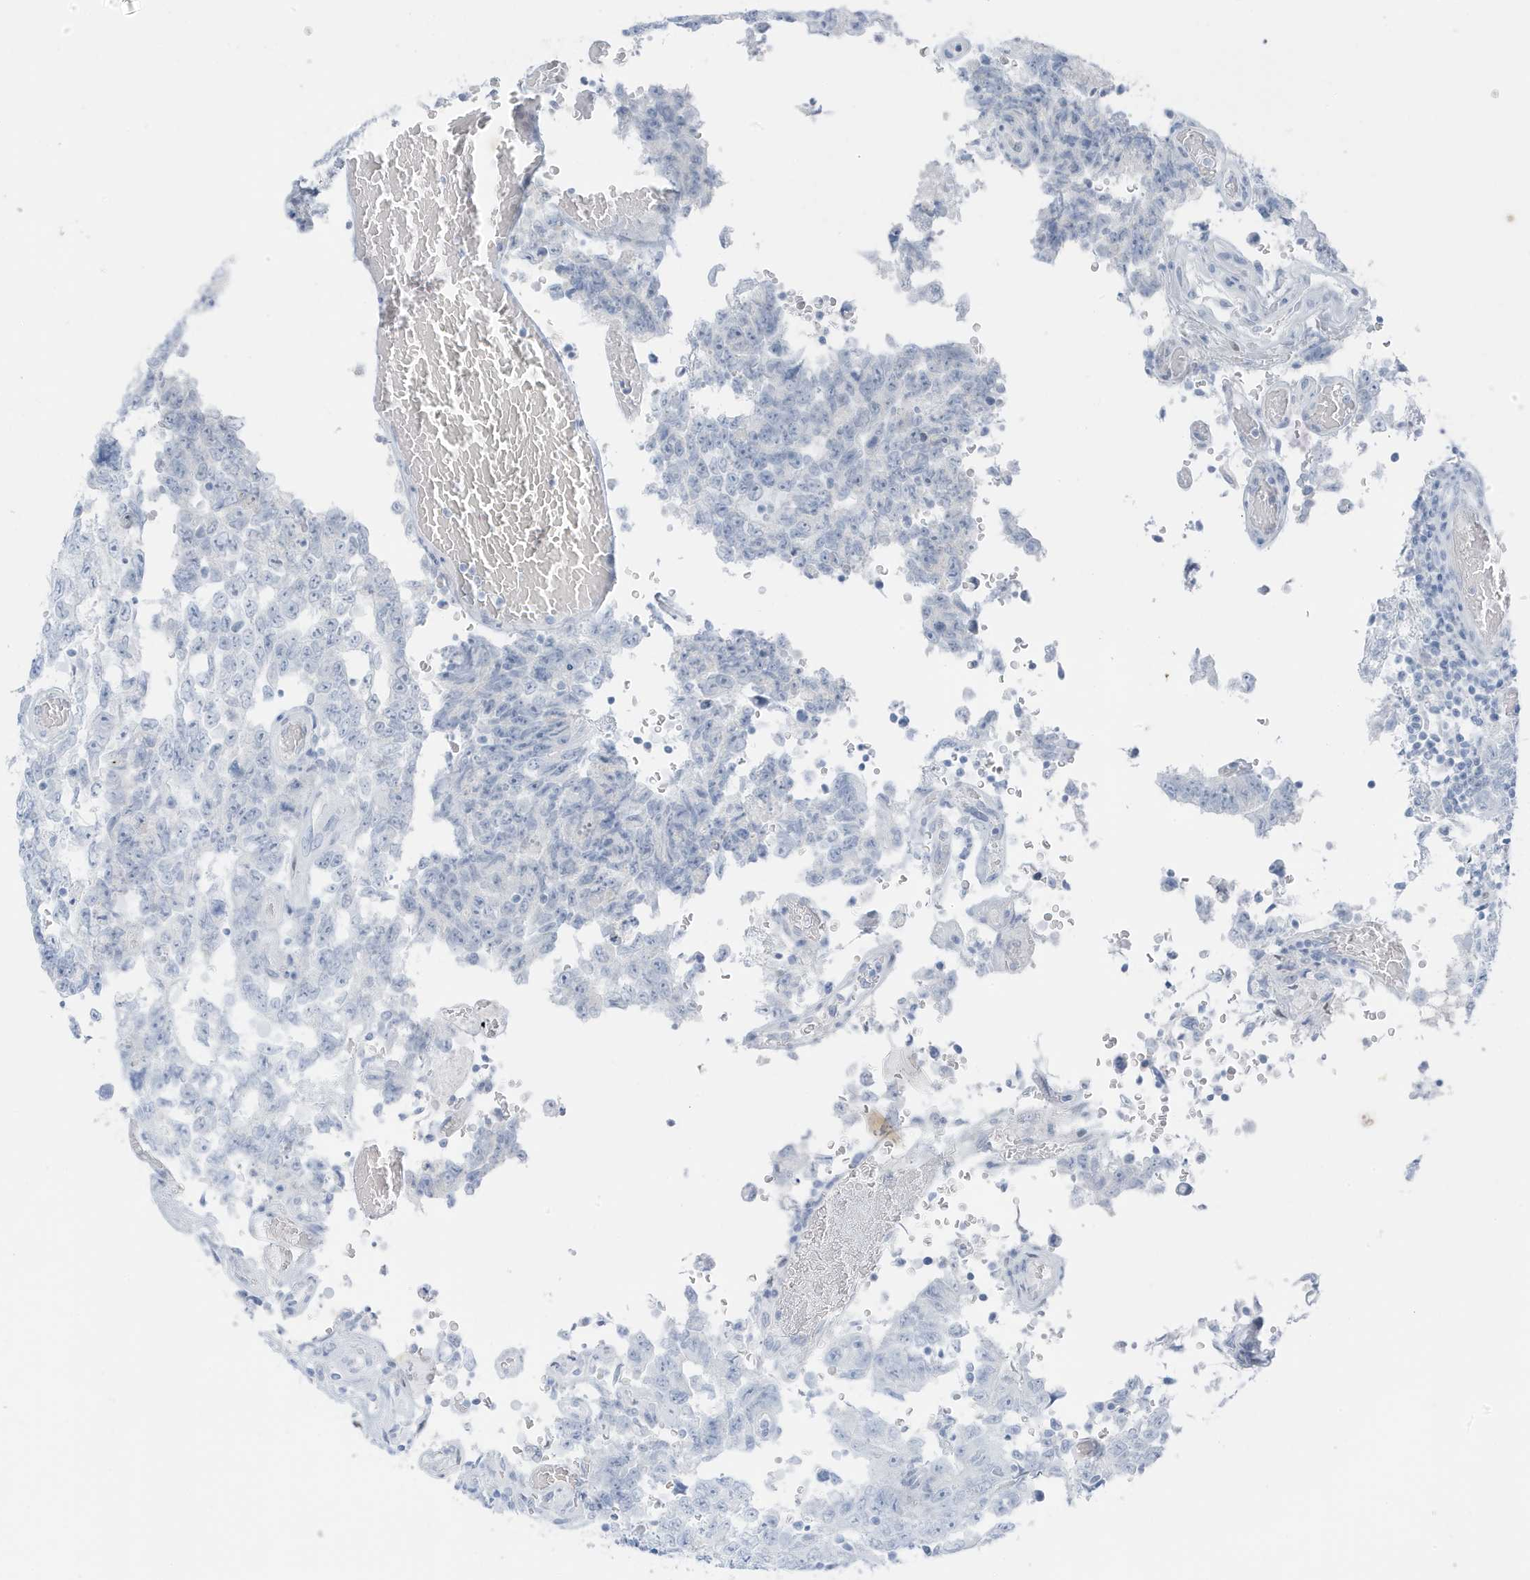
{"staining": {"intensity": "negative", "quantity": "none", "location": "none"}, "tissue": "testis cancer", "cell_type": "Tumor cells", "image_type": "cancer", "snomed": [{"axis": "morphology", "description": "Carcinoma, Embryonal, NOS"}, {"axis": "topography", "description": "Testis"}], "caption": "Immunohistochemistry (IHC) micrograph of neoplastic tissue: testis cancer (embryonal carcinoma) stained with DAB demonstrates no significant protein expression in tumor cells.", "gene": "ZFP64", "patient": {"sex": "male", "age": 26}}